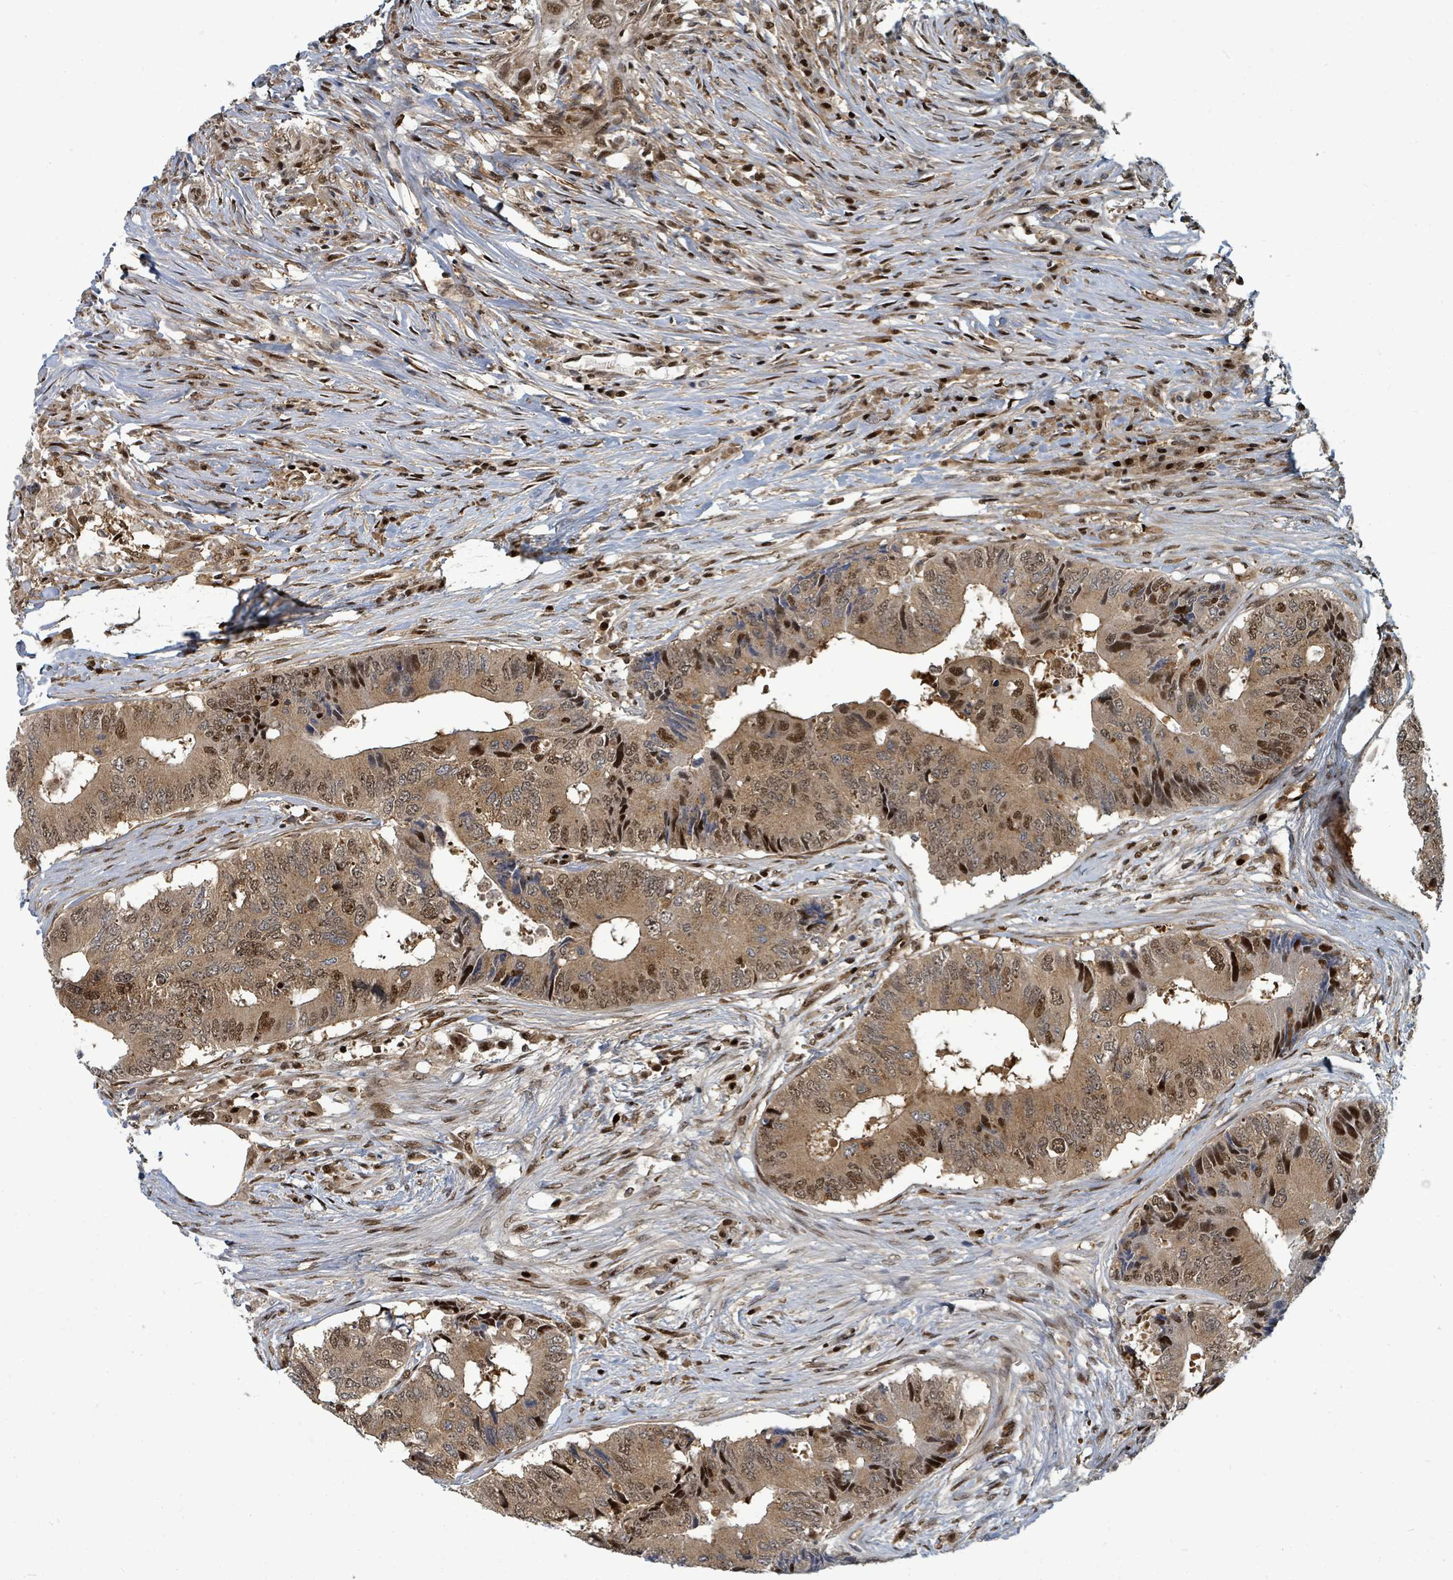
{"staining": {"intensity": "moderate", "quantity": ">75%", "location": "cytoplasmic/membranous,nuclear"}, "tissue": "colorectal cancer", "cell_type": "Tumor cells", "image_type": "cancer", "snomed": [{"axis": "morphology", "description": "Adenocarcinoma, NOS"}, {"axis": "topography", "description": "Colon"}], "caption": "The histopathology image exhibits staining of adenocarcinoma (colorectal), revealing moderate cytoplasmic/membranous and nuclear protein positivity (brown color) within tumor cells. Nuclei are stained in blue.", "gene": "TRDMT1", "patient": {"sex": "male", "age": 71}}